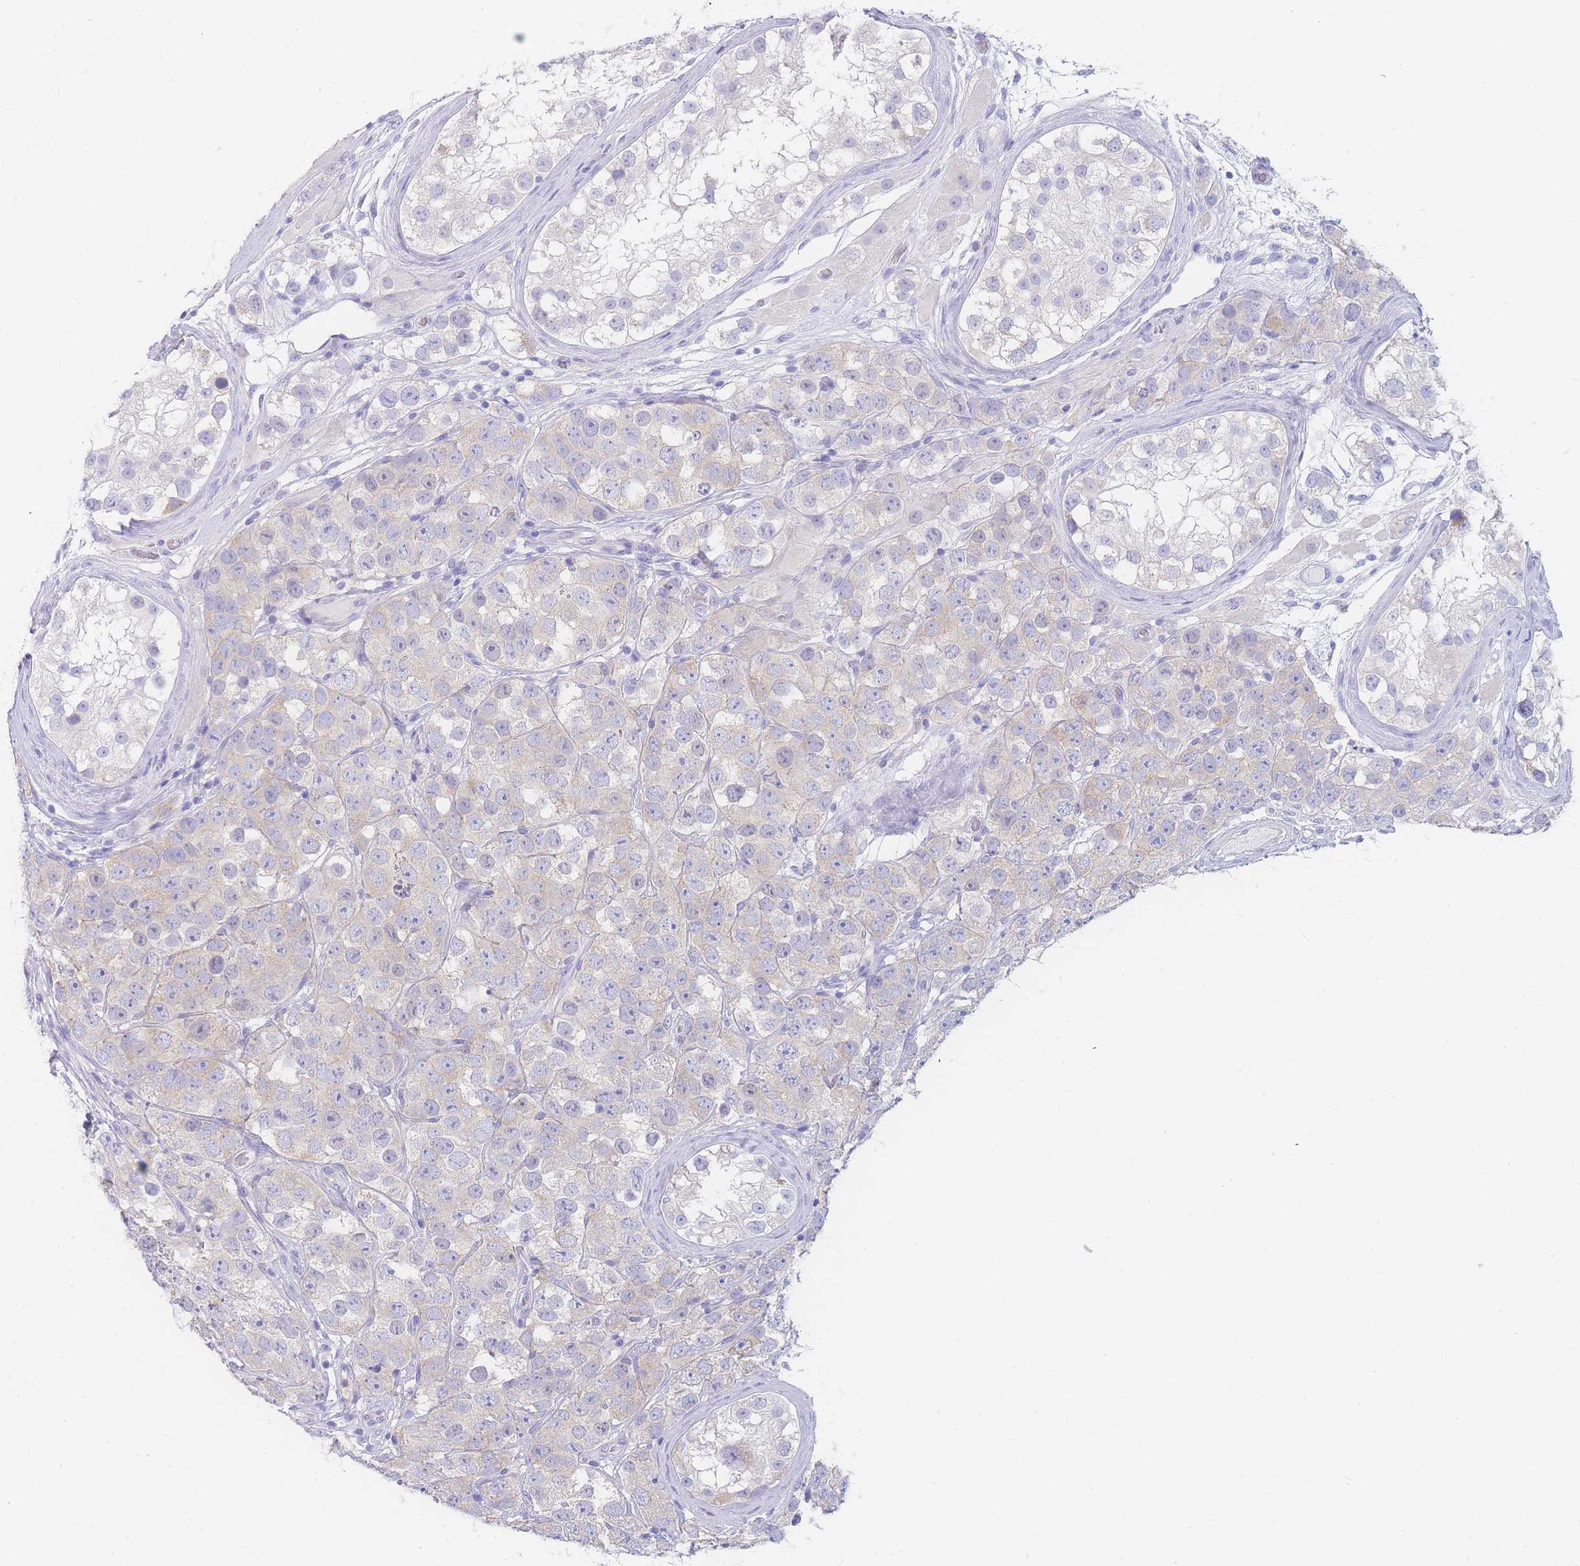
{"staining": {"intensity": "negative", "quantity": "none", "location": "none"}, "tissue": "testis cancer", "cell_type": "Tumor cells", "image_type": "cancer", "snomed": [{"axis": "morphology", "description": "Seminoma, NOS"}, {"axis": "topography", "description": "Testis"}], "caption": "The micrograph exhibits no significant positivity in tumor cells of seminoma (testis).", "gene": "LZTFL1", "patient": {"sex": "male", "age": 28}}